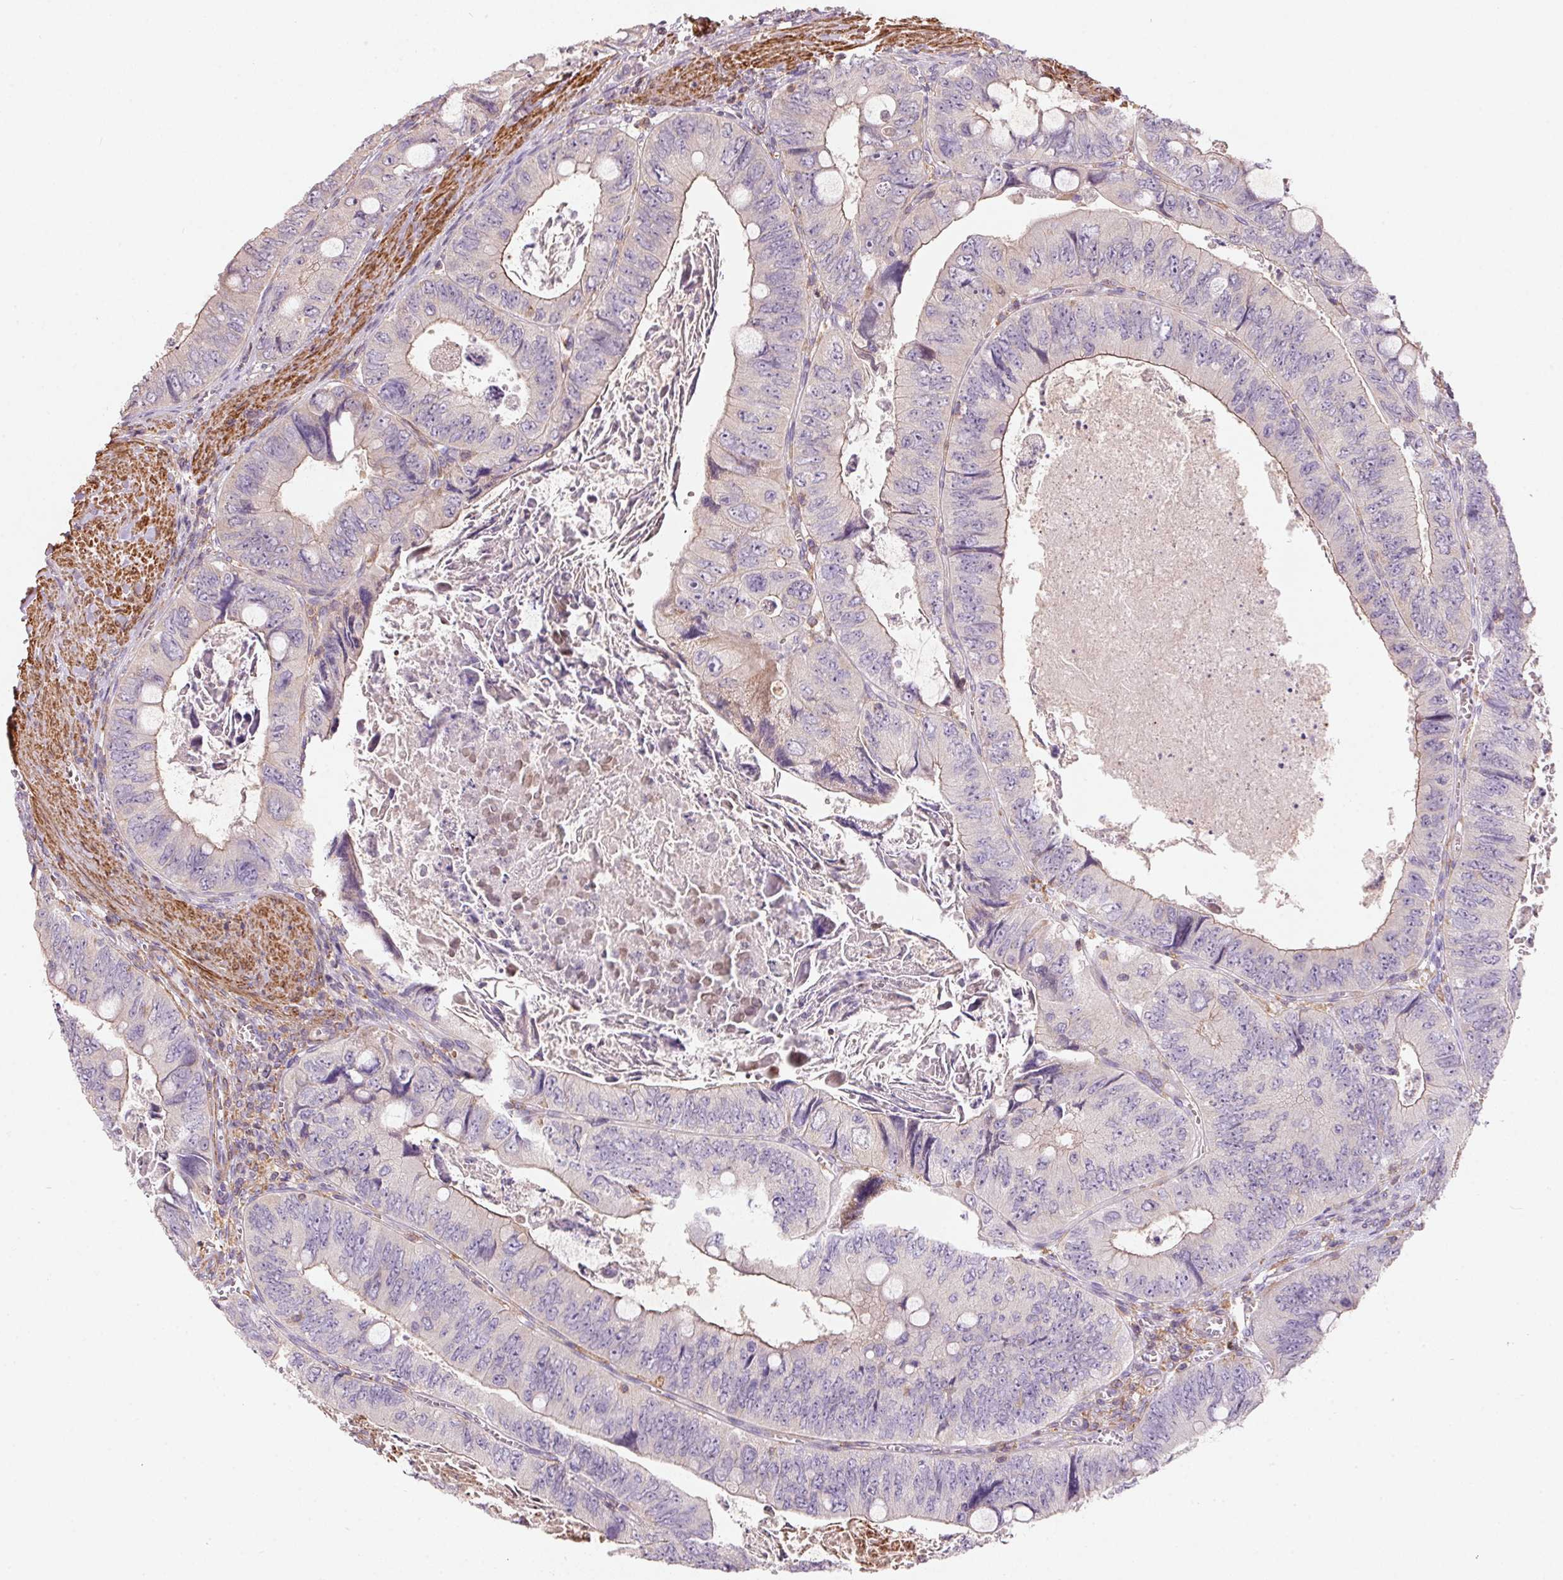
{"staining": {"intensity": "negative", "quantity": "none", "location": "none"}, "tissue": "colorectal cancer", "cell_type": "Tumor cells", "image_type": "cancer", "snomed": [{"axis": "morphology", "description": "Adenocarcinoma, NOS"}, {"axis": "topography", "description": "Colon"}], "caption": "Micrograph shows no protein positivity in tumor cells of colorectal cancer (adenocarcinoma) tissue.", "gene": "KCNK15", "patient": {"sex": "female", "age": 84}}